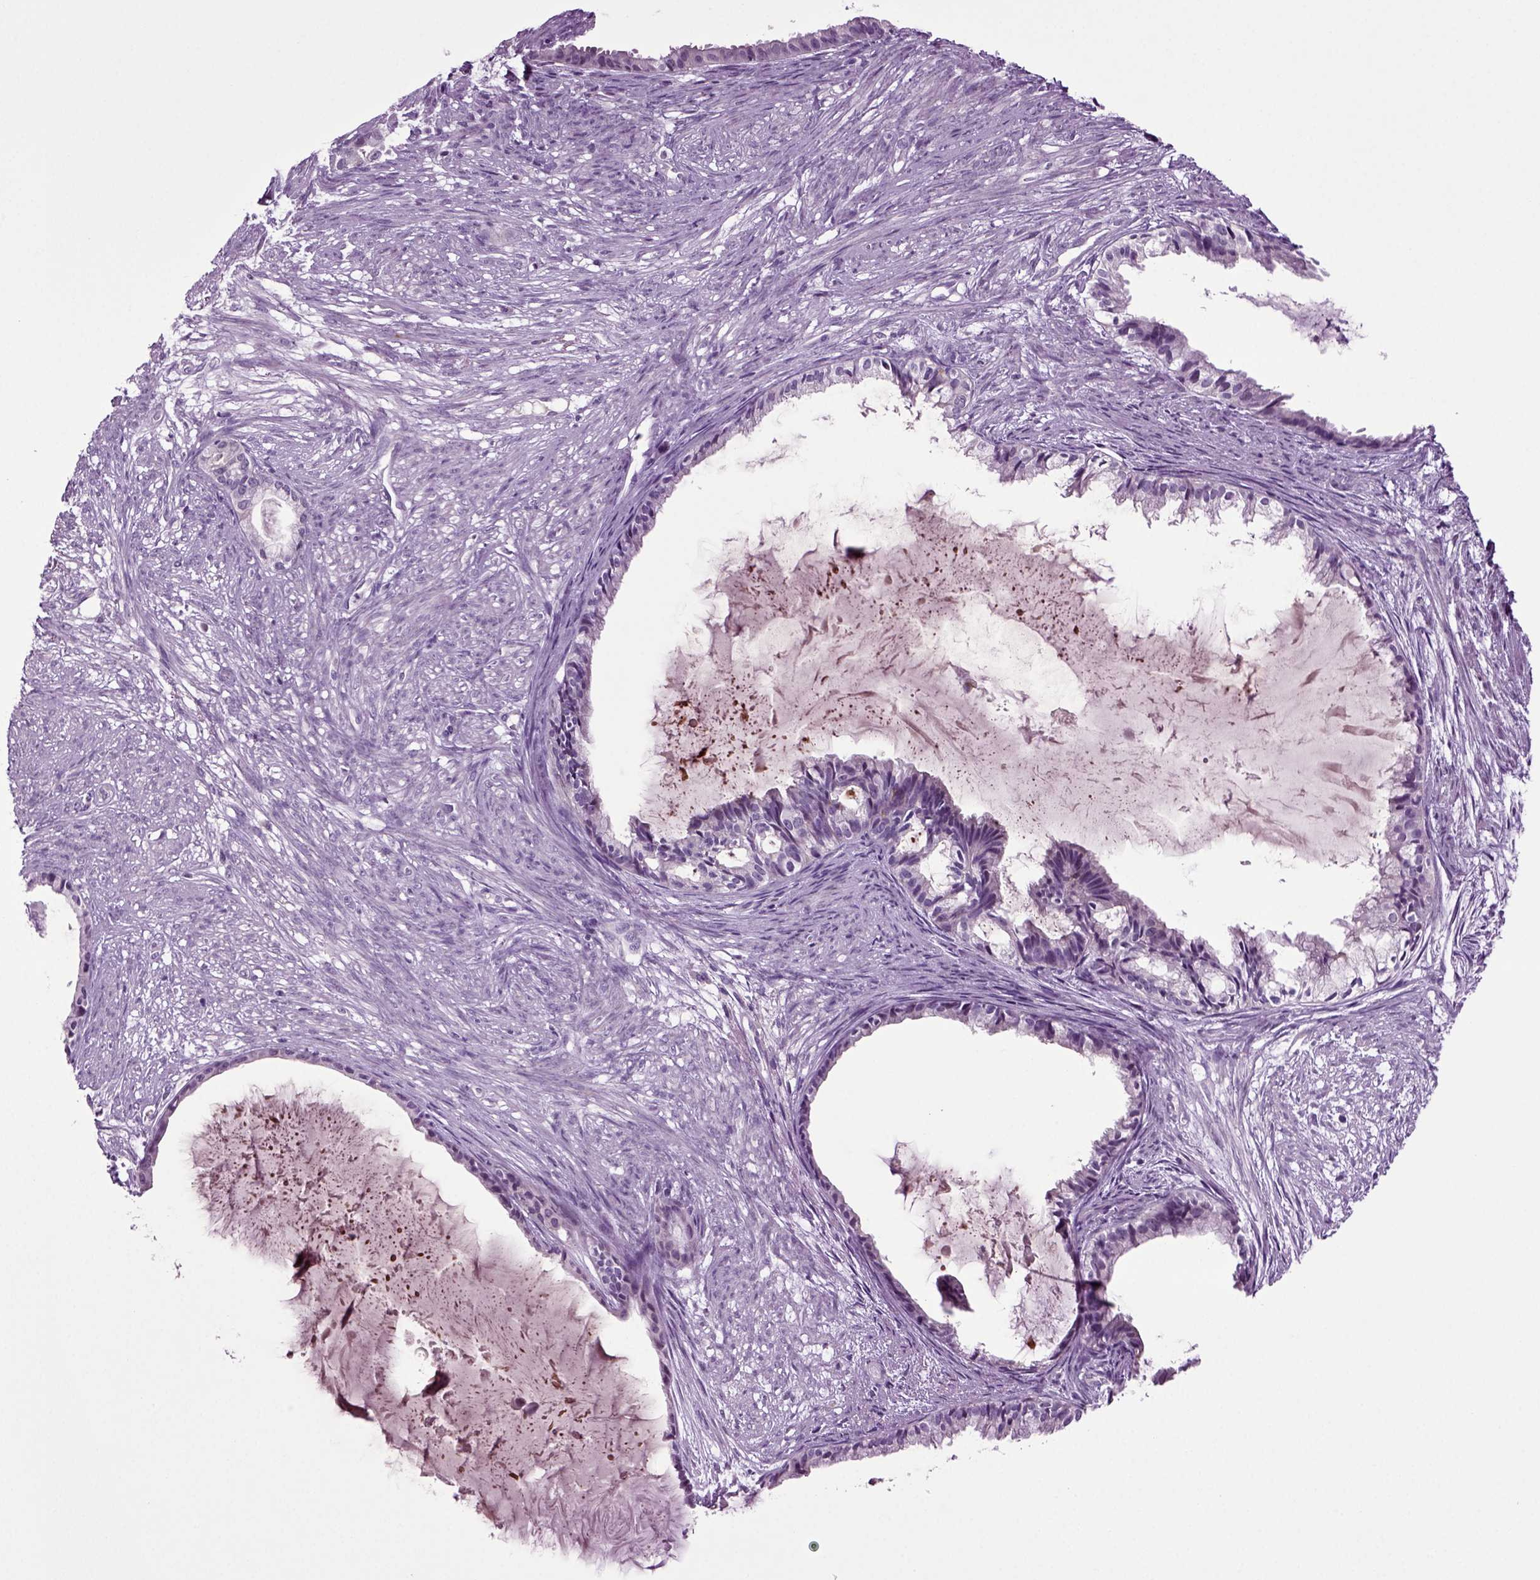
{"staining": {"intensity": "negative", "quantity": "none", "location": "none"}, "tissue": "endometrial cancer", "cell_type": "Tumor cells", "image_type": "cancer", "snomed": [{"axis": "morphology", "description": "Adenocarcinoma, NOS"}, {"axis": "topography", "description": "Endometrium"}], "caption": "An immunohistochemistry image of endometrial cancer (adenocarcinoma) is shown. There is no staining in tumor cells of endometrial cancer (adenocarcinoma).", "gene": "FGF11", "patient": {"sex": "female", "age": 86}}